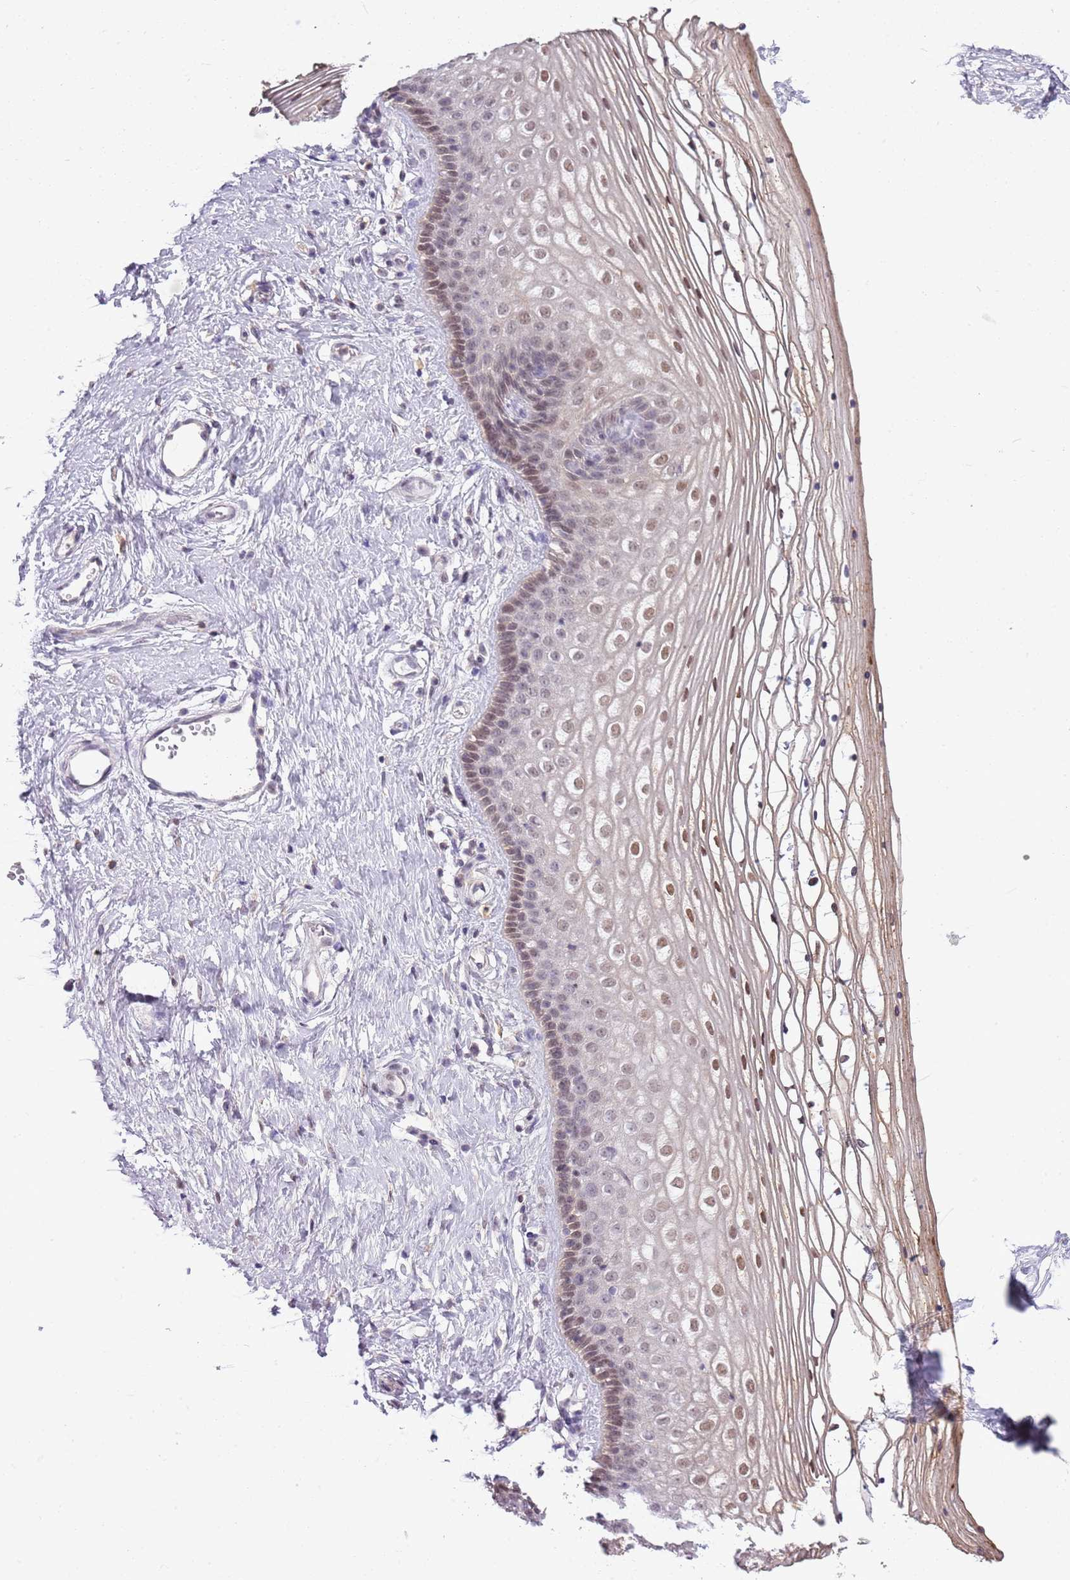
{"staining": {"intensity": "moderate", "quantity": "25%-75%", "location": "nuclear"}, "tissue": "vagina", "cell_type": "Squamous epithelial cells", "image_type": "normal", "snomed": [{"axis": "morphology", "description": "Normal tissue, NOS"}, {"axis": "topography", "description": "Vagina"}], "caption": "Immunohistochemistry (DAB) staining of normal vagina shows moderate nuclear protein staining in about 25%-75% of squamous epithelial cells.", "gene": "DHX32", "patient": {"sex": "female", "age": 46}}